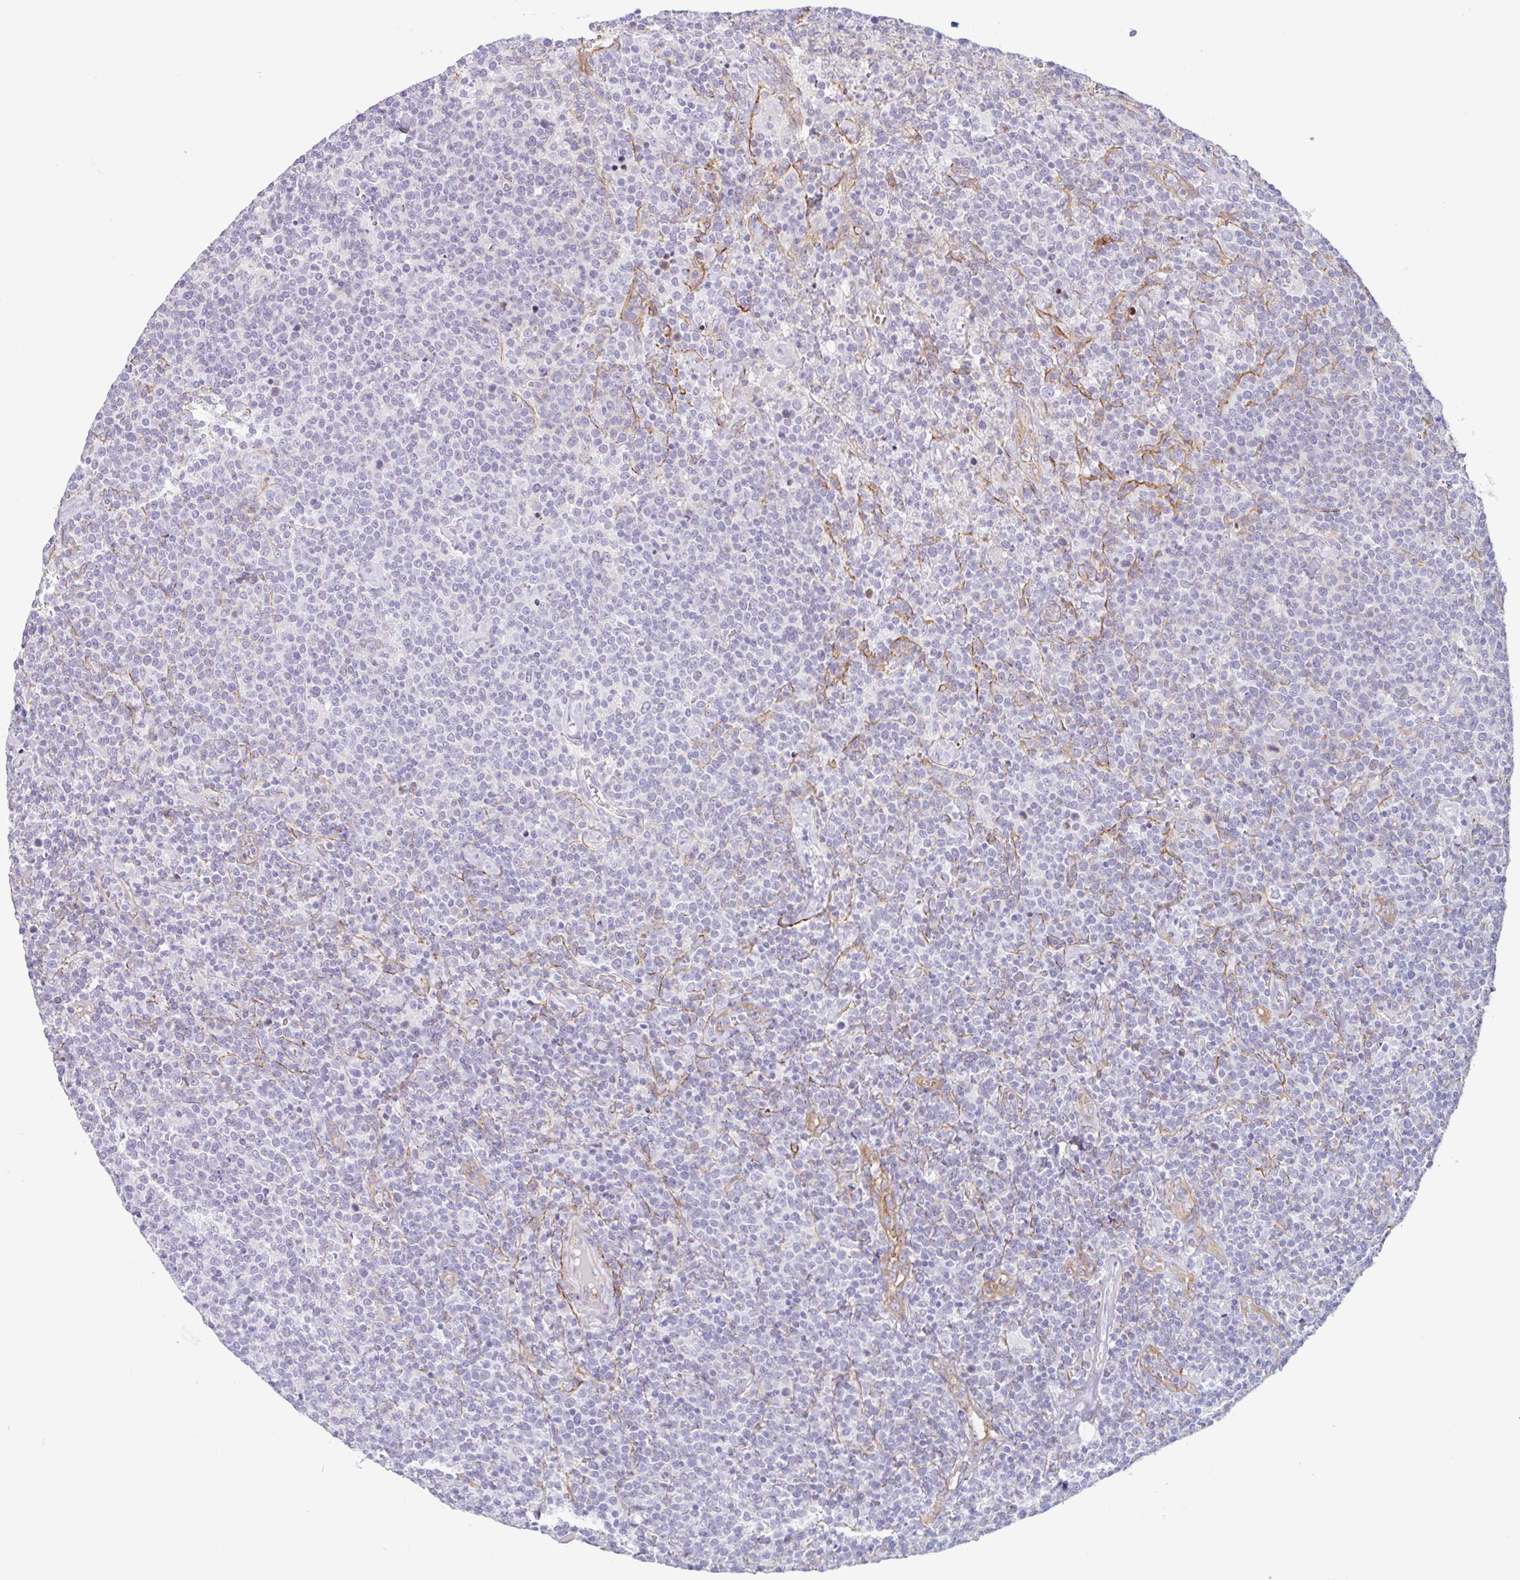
{"staining": {"intensity": "negative", "quantity": "none", "location": "none"}, "tissue": "lymphoma", "cell_type": "Tumor cells", "image_type": "cancer", "snomed": [{"axis": "morphology", "description": "Malignant lymphoma, non-Hodgkin's type, High grade"}, {"axis": "topography", "description": "Lymph node"}], "caption": "There is no significant positivity in tumor cells of high-grade malignant lymphoma, non-Hodgkin's type.", "gene": "MYH10", "patient": {"sex": "male", "age": 61}}